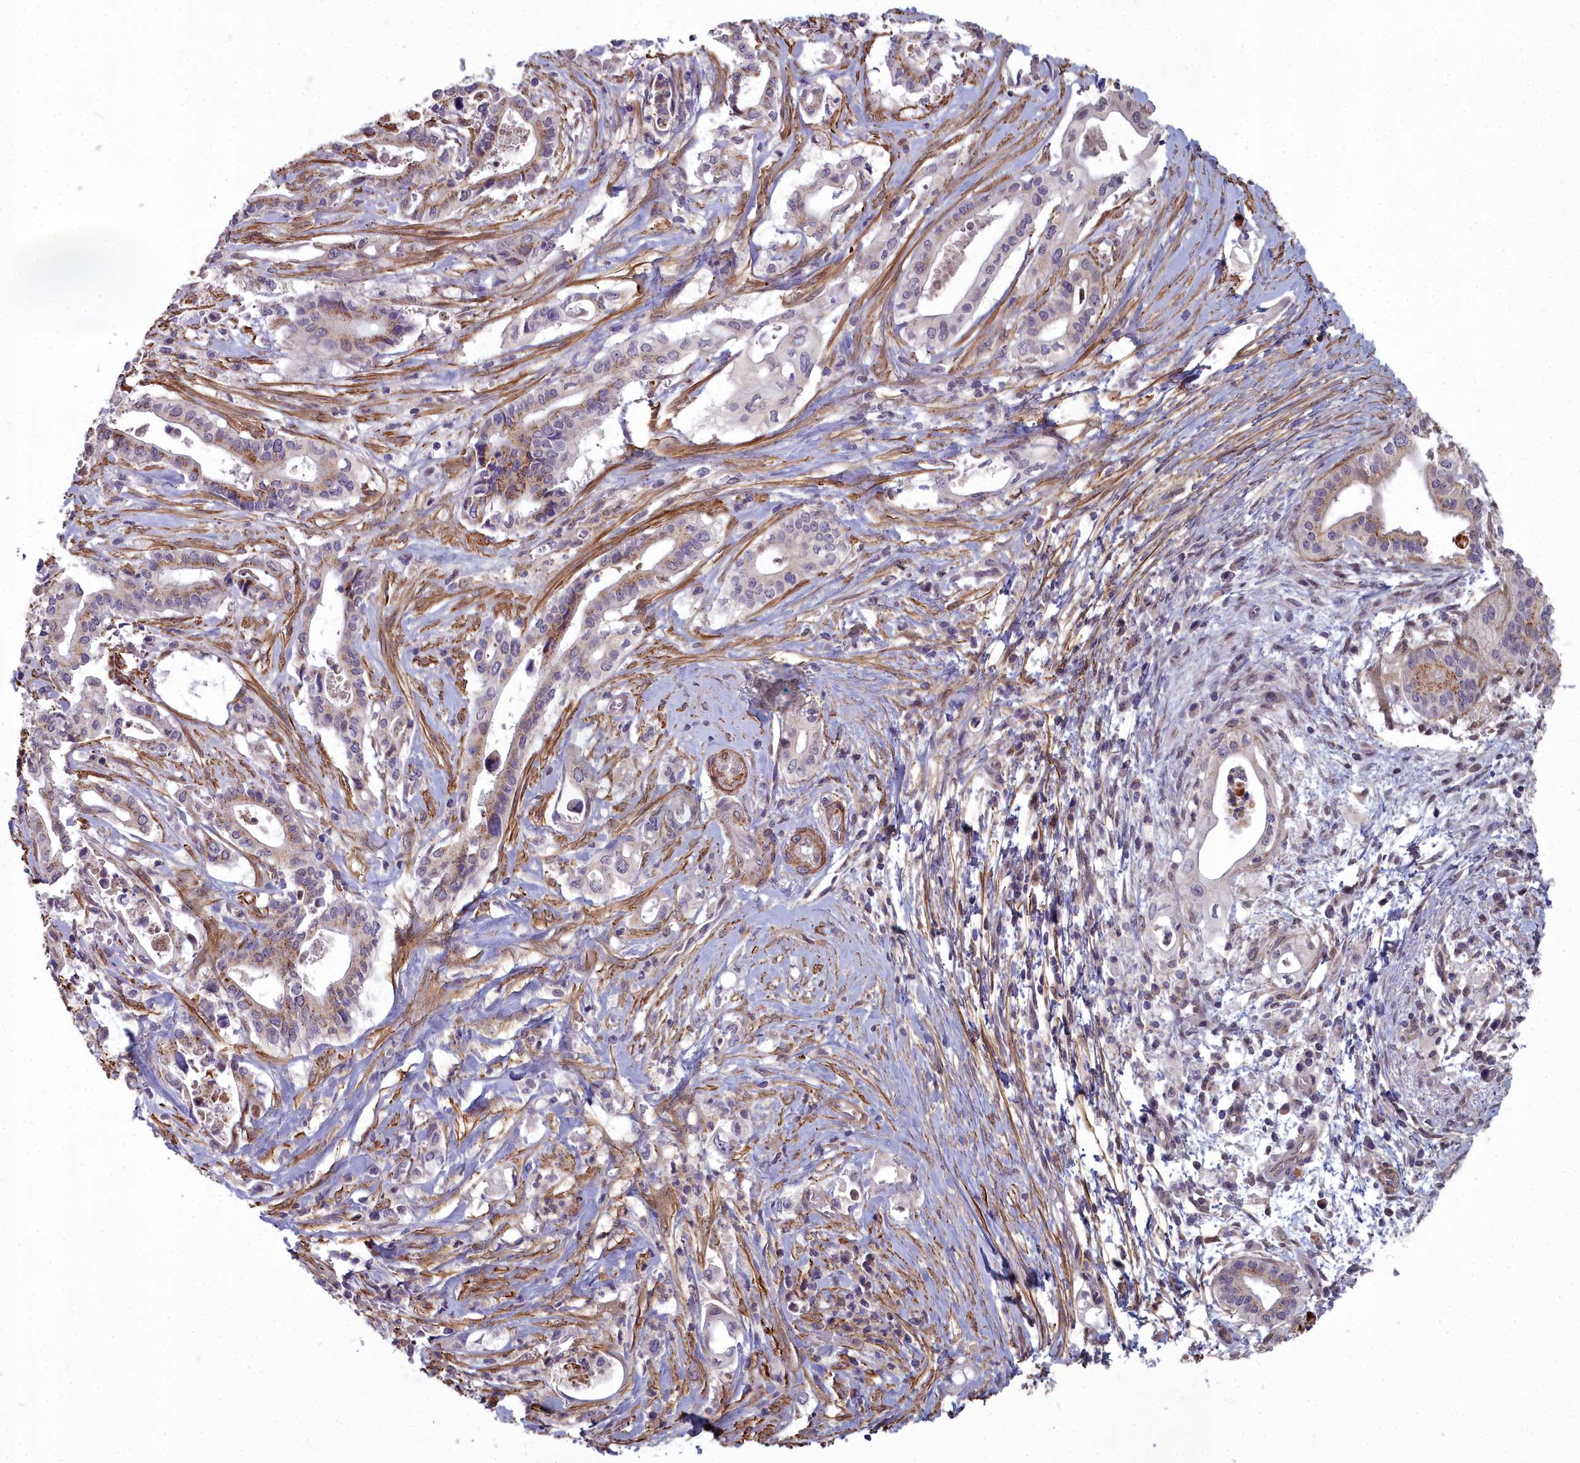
{"staining": {"intensity": "moderate", "quantity": "<25%", "location": "cytoplasmic/membranous"}, "tissue": "pancreatic cancer", "cell_type": "Tumor cells", "image_type": "cancer", "snomed": [{"axis": "morphology", "description": "Adenocarcinoma, NOS"}, {"axis": "topography", "description": "Pancreas"}], "caption": "Tumor cells reveal low levels of moderate cytoplasmic/membranous staining in about <25% of cells in human pancreatic cancer.", "gene": "ZNF626", "patient": {"sex": "female", "age": 77}}